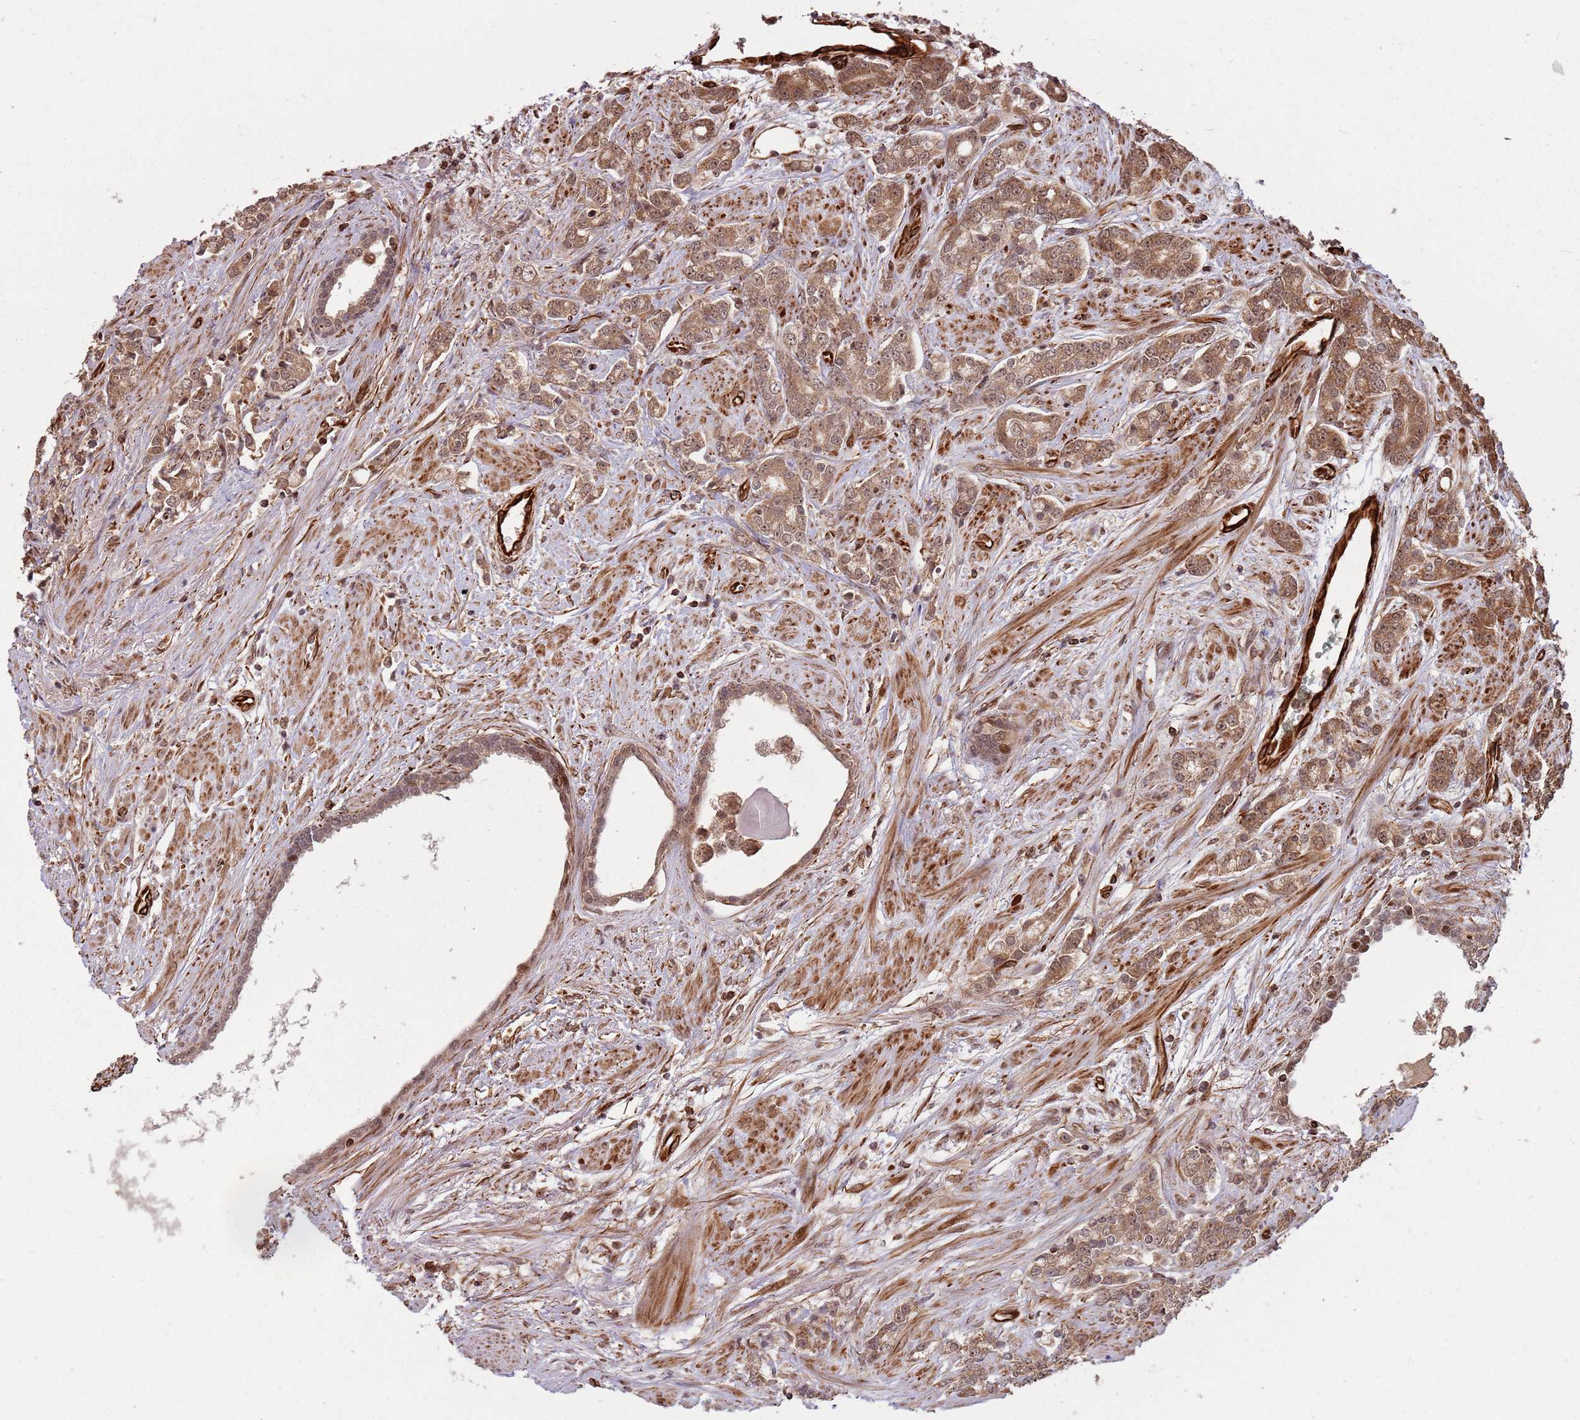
{"staining": {"intensity": "moderate", "quantity": ">75%", "location": "cytoplasmic/membranous,nuclear"}, "tissue": "prostate cancer", "cell_type": "Tumor cells", "image_type": "cancer", "snomed": [{"axis": "morphology", "description": "Adenocarcinoma, High grade"}, {"axis": "topography", "description": "Prostate"}], "caption": "Prostate adenocarcinoma (high-grade) stained for a protein reveals moderate cytoplasmic/membranous and nuclear positivity in tumor cells.", "gene": "ADAMTS3", "patient": {"sex": "male", "age": 62}}